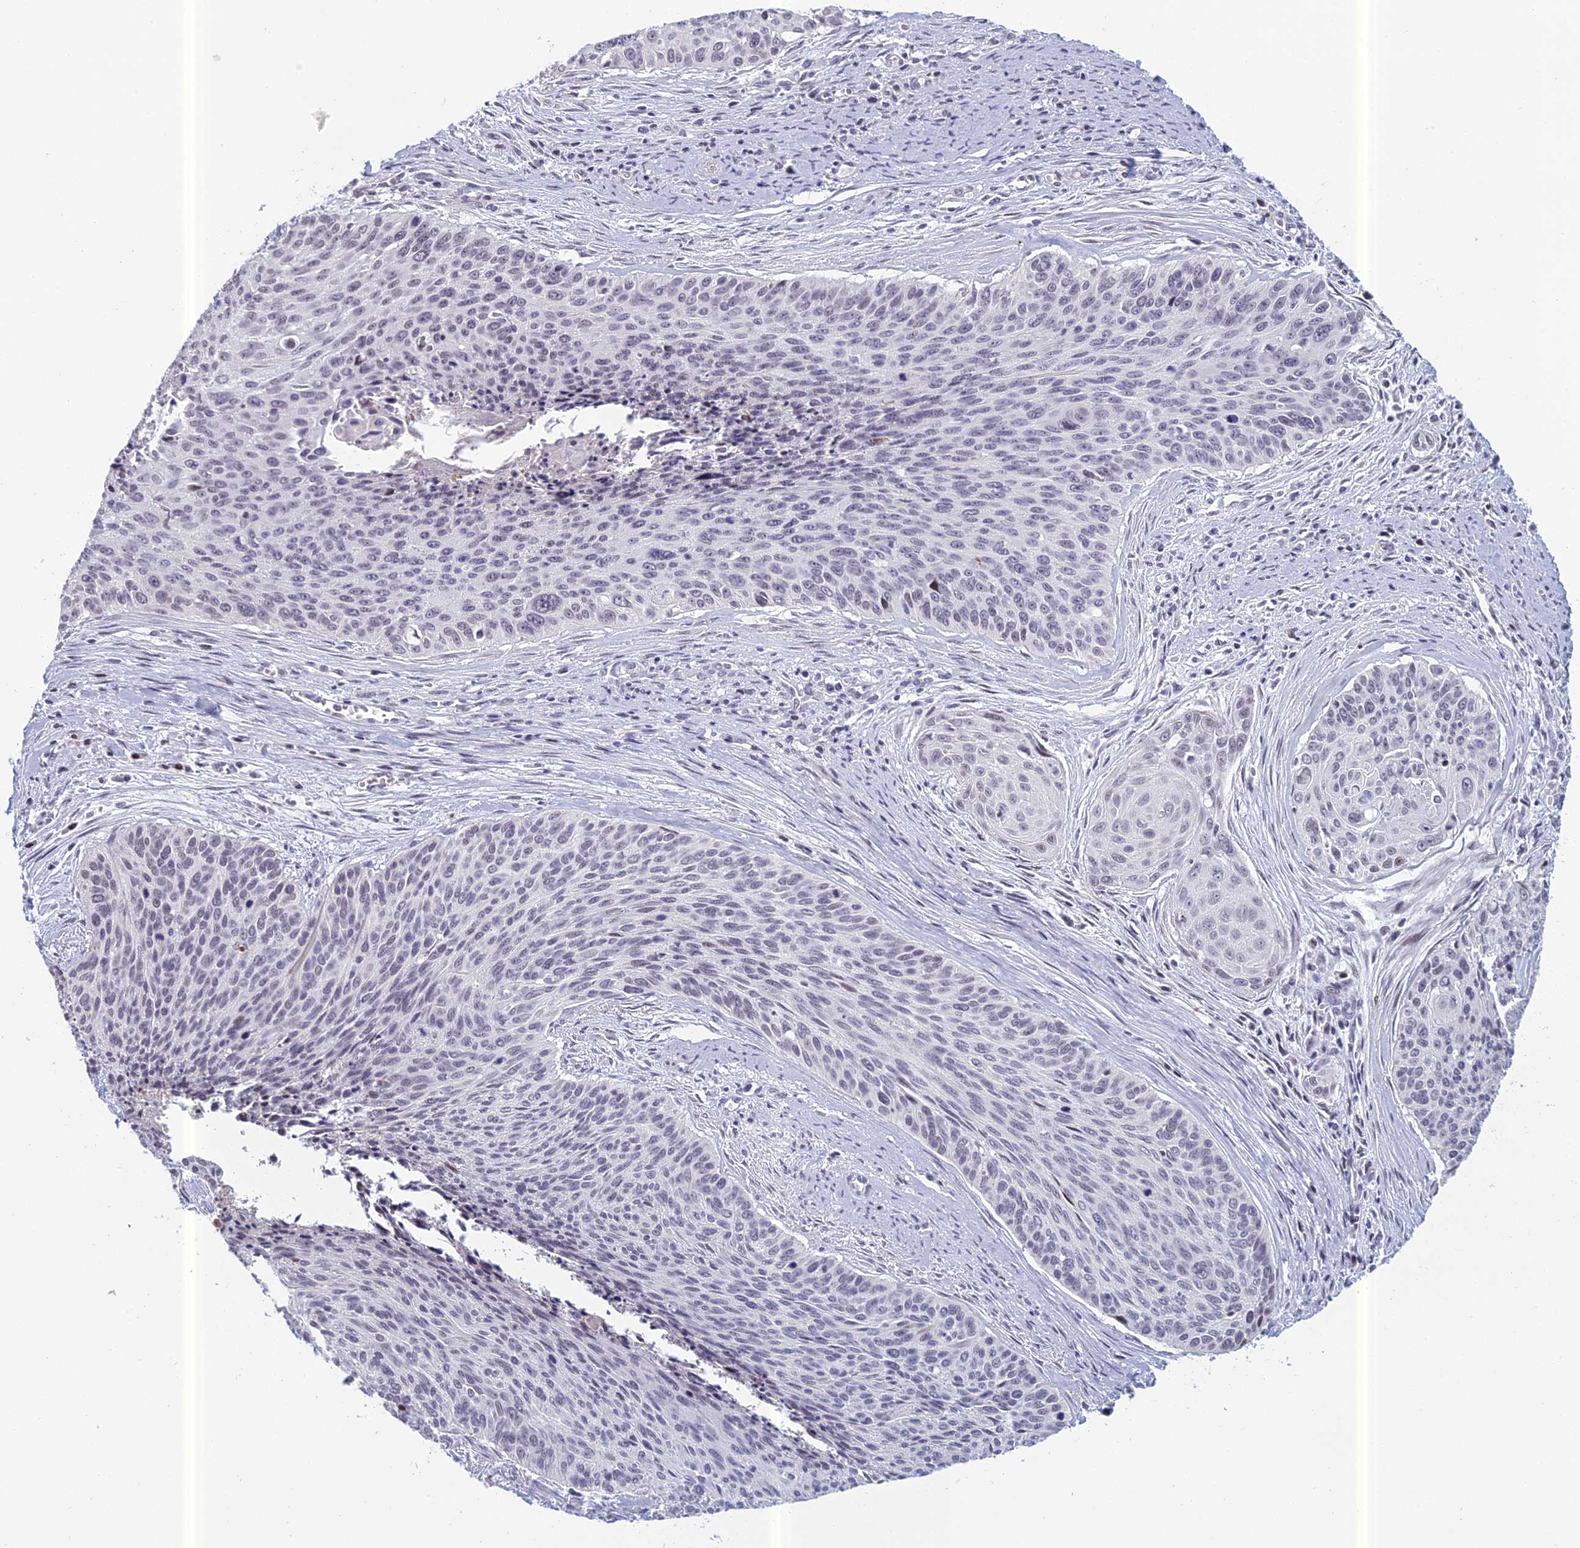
{"staining": {"intensity": "negative", "quantity": "none", "location": "none"}, "tissue": "cervical cancer", "cell_type": "Tumor cells", "image_type": "cancer", "snomed": [{"axis": "morphology", "description": "Squamous cell carcinoma, NOS"}, {"axis": "topography", "description": "Cervix"}], "caption": "Tumor cells show no significant protein expression in cervical squamous cell carcinoma.", "gene": "RGS17", "patient": {"sex": "female", "age": 55}}